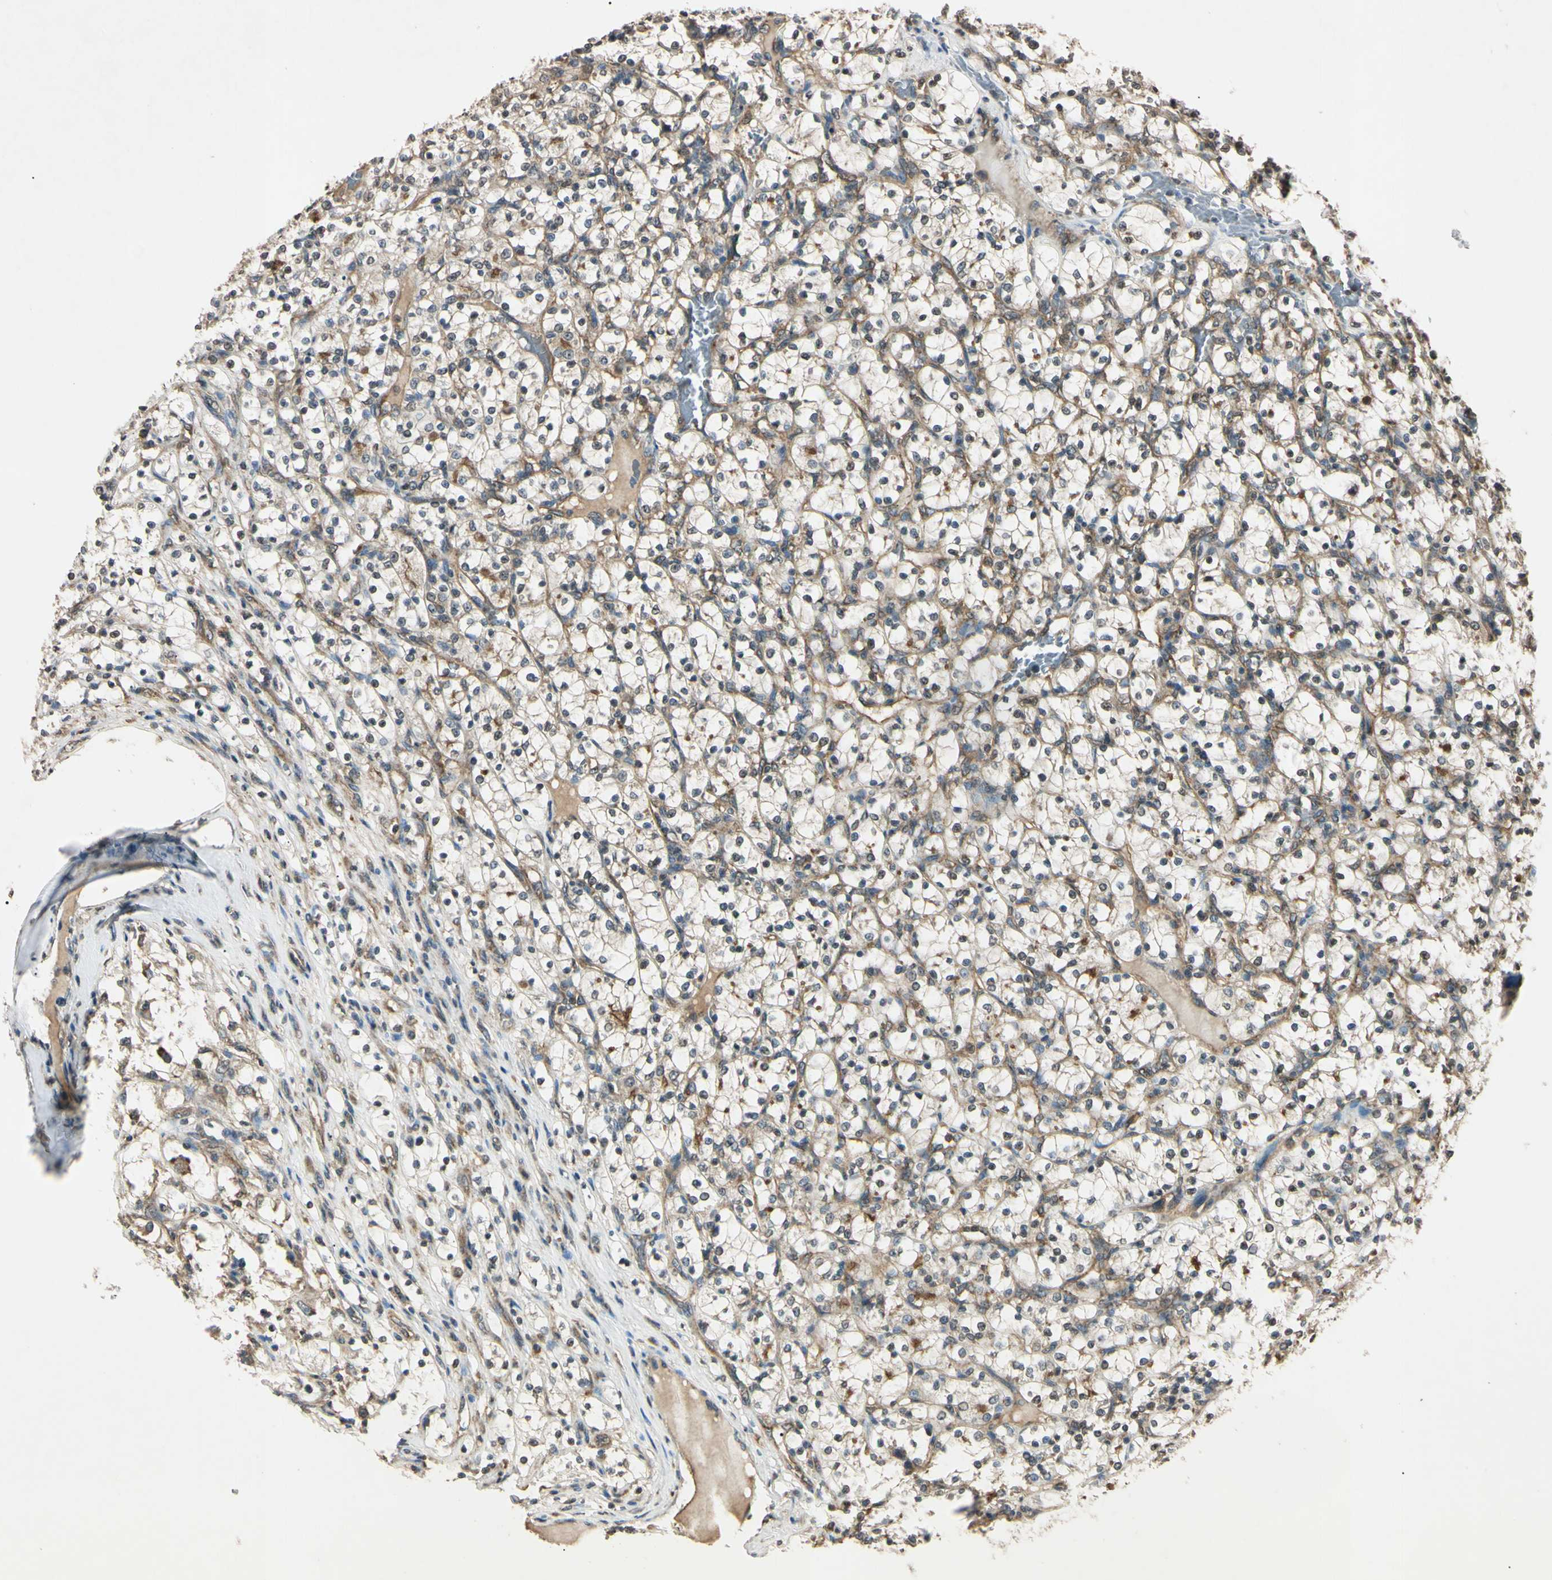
{"staining": {"intensity": "weak", "quantity": "25%-75%", "location": "cytoplasmic/membranous"}, "tissue": "renal cancer", "cell_type": "Tumor cells", "image_type": "cancer", "snomed": [{"axis": "morphology", "description": "Adenocarcinoma, NOS"}, {"axis": "topography", "description": "Kidney"}], "caption": "A photomicrograph of renal cancer stained for a protein displays weak cytoplasmic/membranous brown staining in tumor cells. The protein is stained brown, and the nuclei are stained in blue (DAB IHC with brightfield microscopy, high magnification).", "gene": "EPN1", "patient": {"sex": "female", "age": 69}}